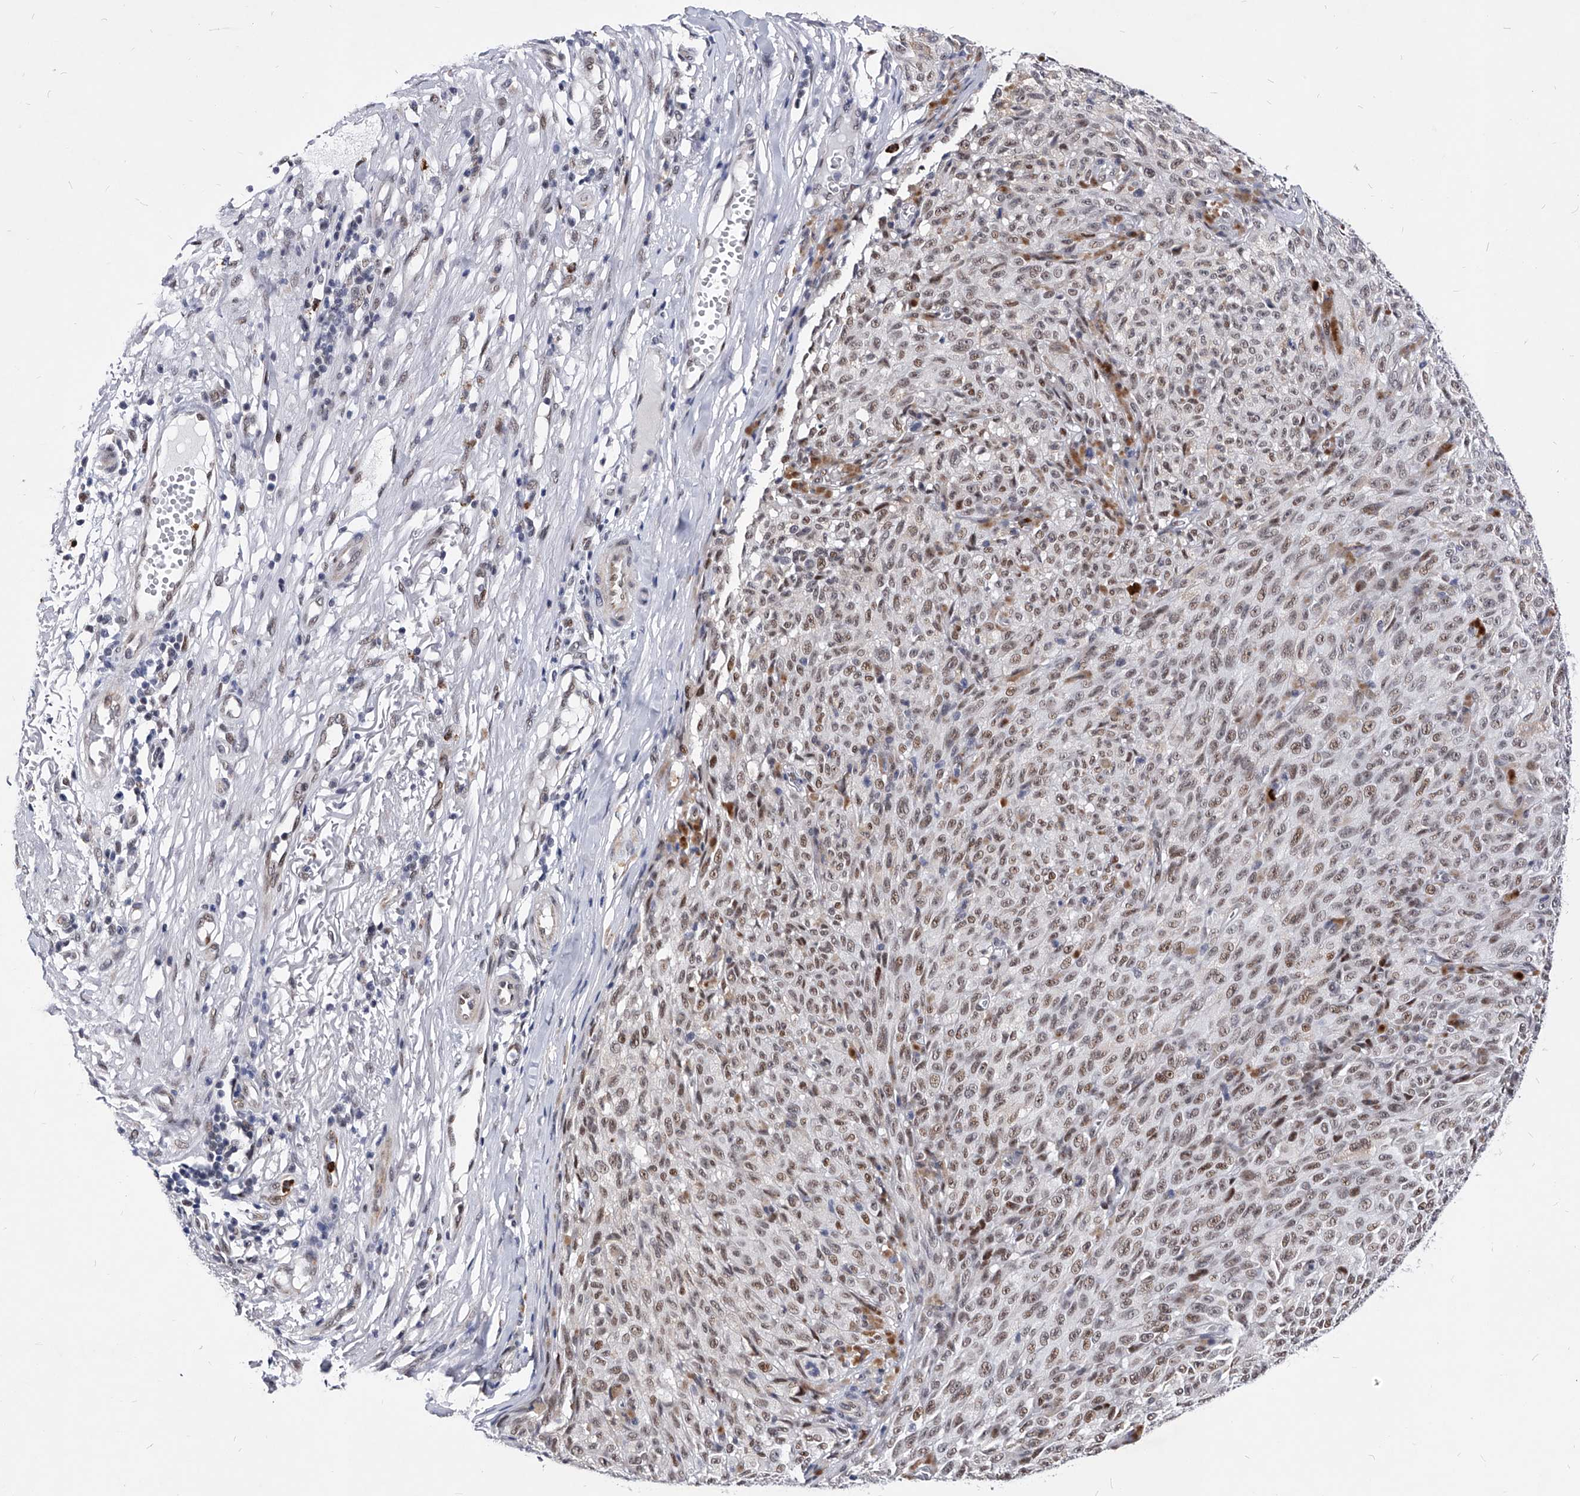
{"staining": {"intensity": "weak", "quantity": ">75%", "location": "nuclear"}, "tissue": "melanoma", "cell_type": "Tumor cells", "image_type": "cancer", "snomed": [{"axis": "morphology", "description": "Malignant melanoma, NOS"}, {"axis": "topography", "description": "Skin"}], "caption": "Approximately >75% of tumor cells in melanoma reveal weak nuclear protein expression as visualized by brown immunohistochemical staining.", "gene": "TESK2", "patient": {"sex": "female", "age": 82}}